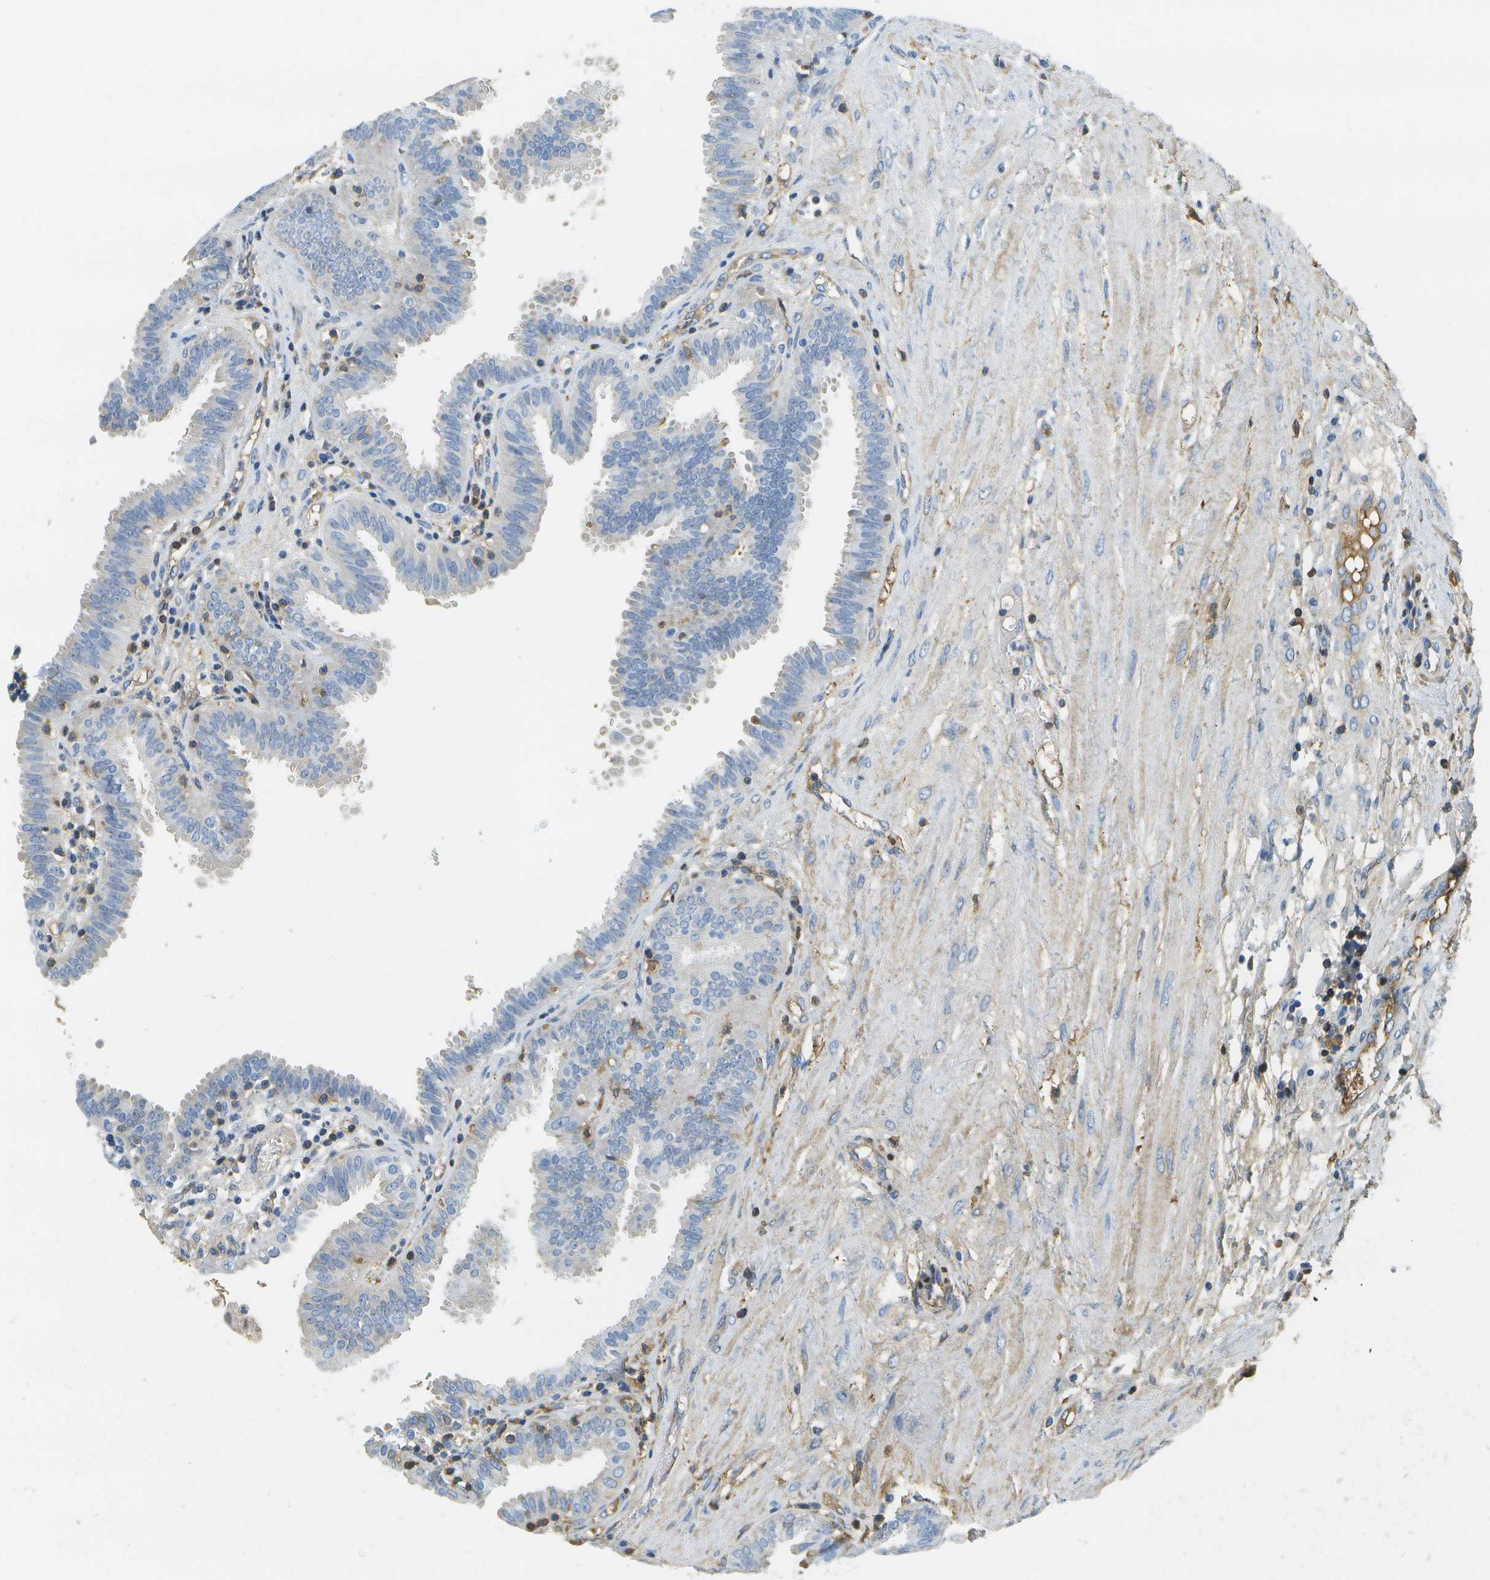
{"staining": {"intensity": "moderate", "quantity": "<25%", "location": "cytoplasmic/membranous"}, "tissue": "fallopian tube", "cell_type": "Glandular cells", "image_type": "normal", "snomed": [{"axis": "morphology", "description": "Normal tissue, NOS"}, {"axis": "topography", "description": "Fallopian tube"}], "caption": "Immunohistochemistry (IHC) micrograph of benign fallopian tube: human fallopian tube stained using IHC exhibits low levels of moderate protein expression localized specifically in the cytoplasmic/membranous of glandular cells, appearing as a cytoplasmic/membranous brown color.", "gene": "SERPINA1", "patient": {"sex": "female", "age": 32}}